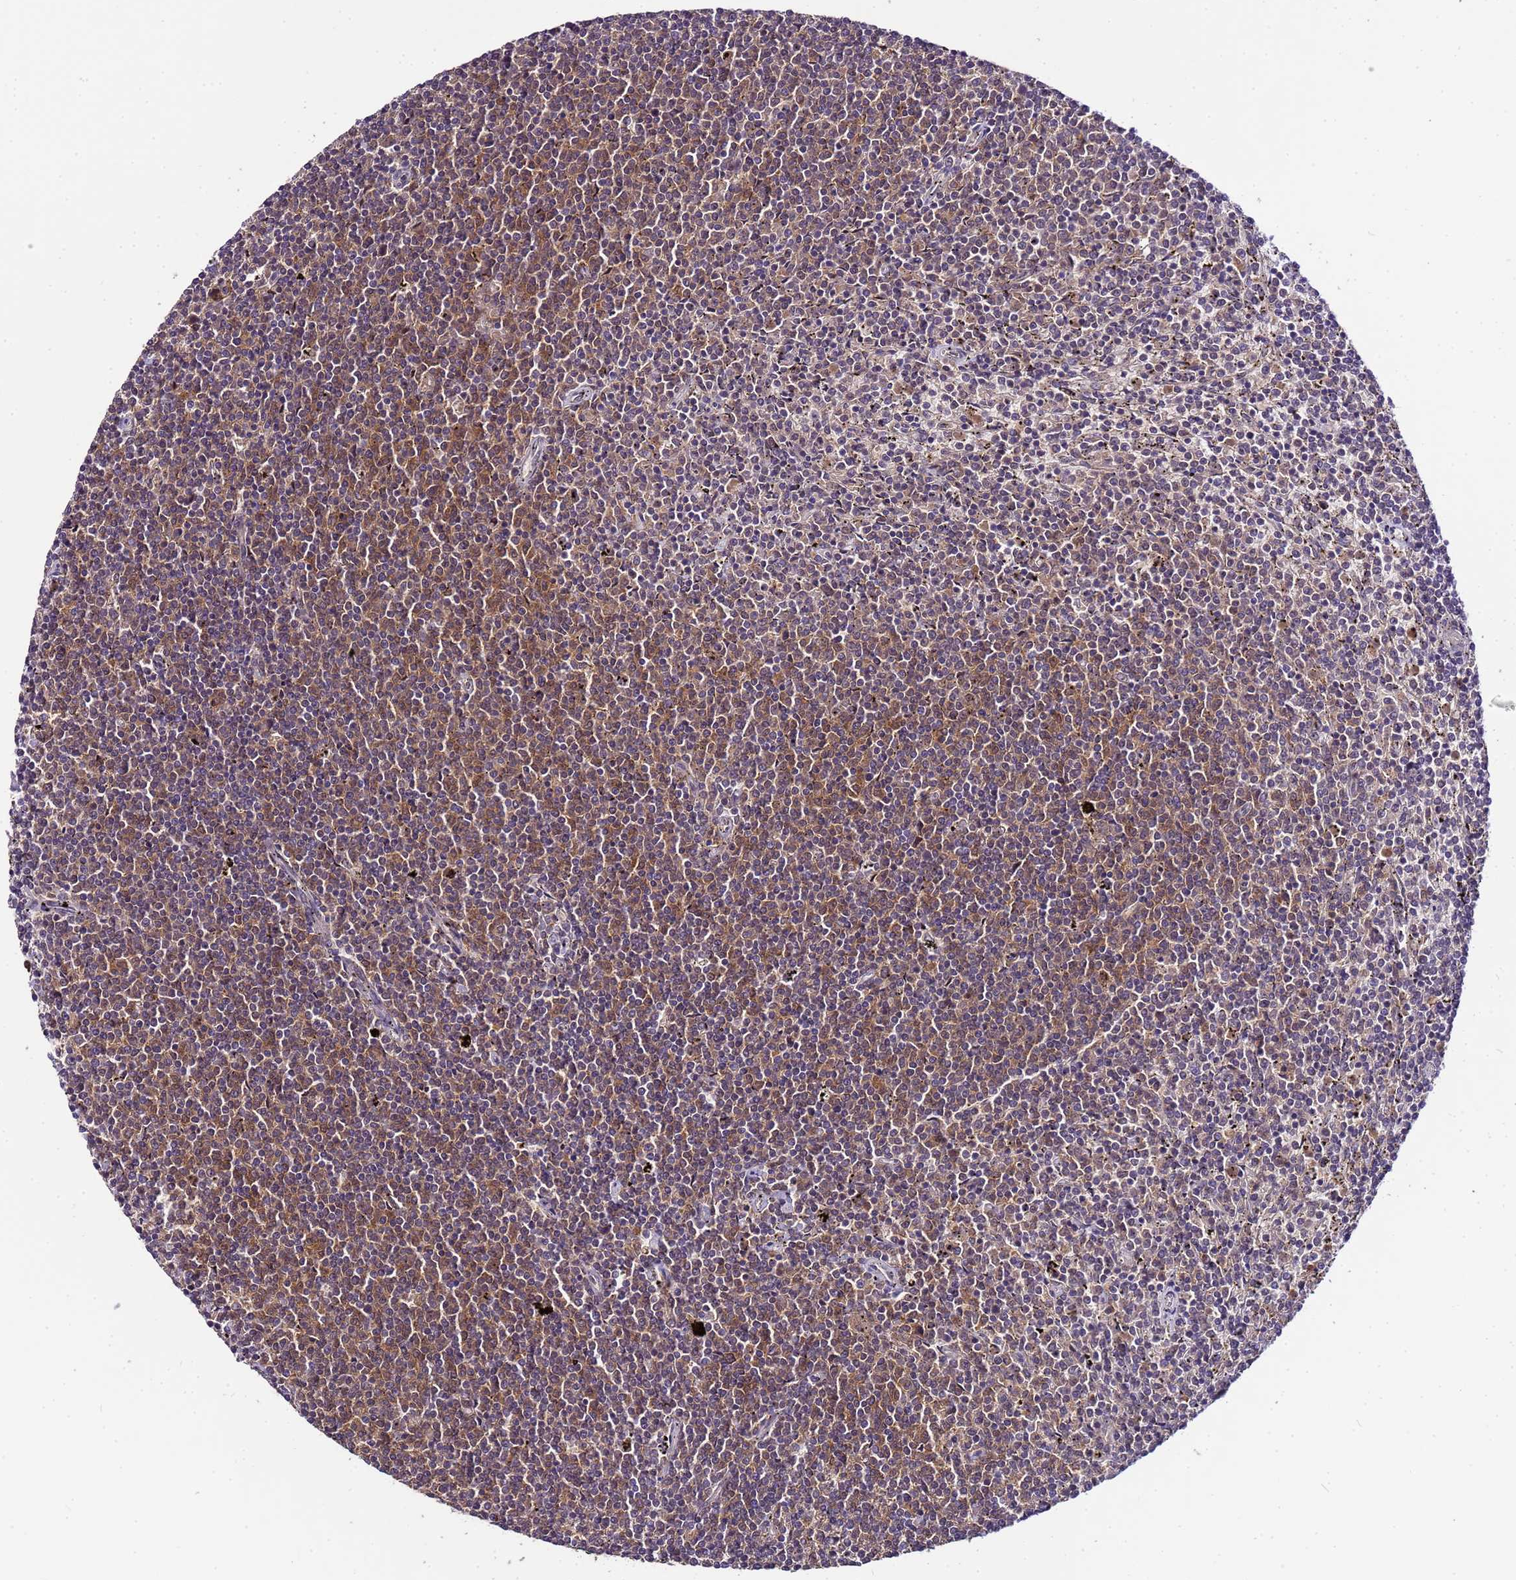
{"staining": {"intensity": "moderate", "quantity": "25%-75%", "location": "cytoplasmic/membranous"}, "tissue": "lymphoma", "cell_type": "Tumor cells", "image_type": "cancer", "snomed": [{"axis": "morphology", "description": "Malignant lymphoma, non-Hodgkin's type, Low grade"}, {"axis": "topography", "description": "Spleen"}], "caption": "High-magnification brightfield microscopy of lymphoma stained with DAB (brown) and counterstained with hematoxylin (blue). tumor cells exhibit moderate cytoplasmic/membranous expression is appreciated in approximately25%-75% of cells.", "gene": "GSPT2", "patient": {"sex": "female", "age": 50}}